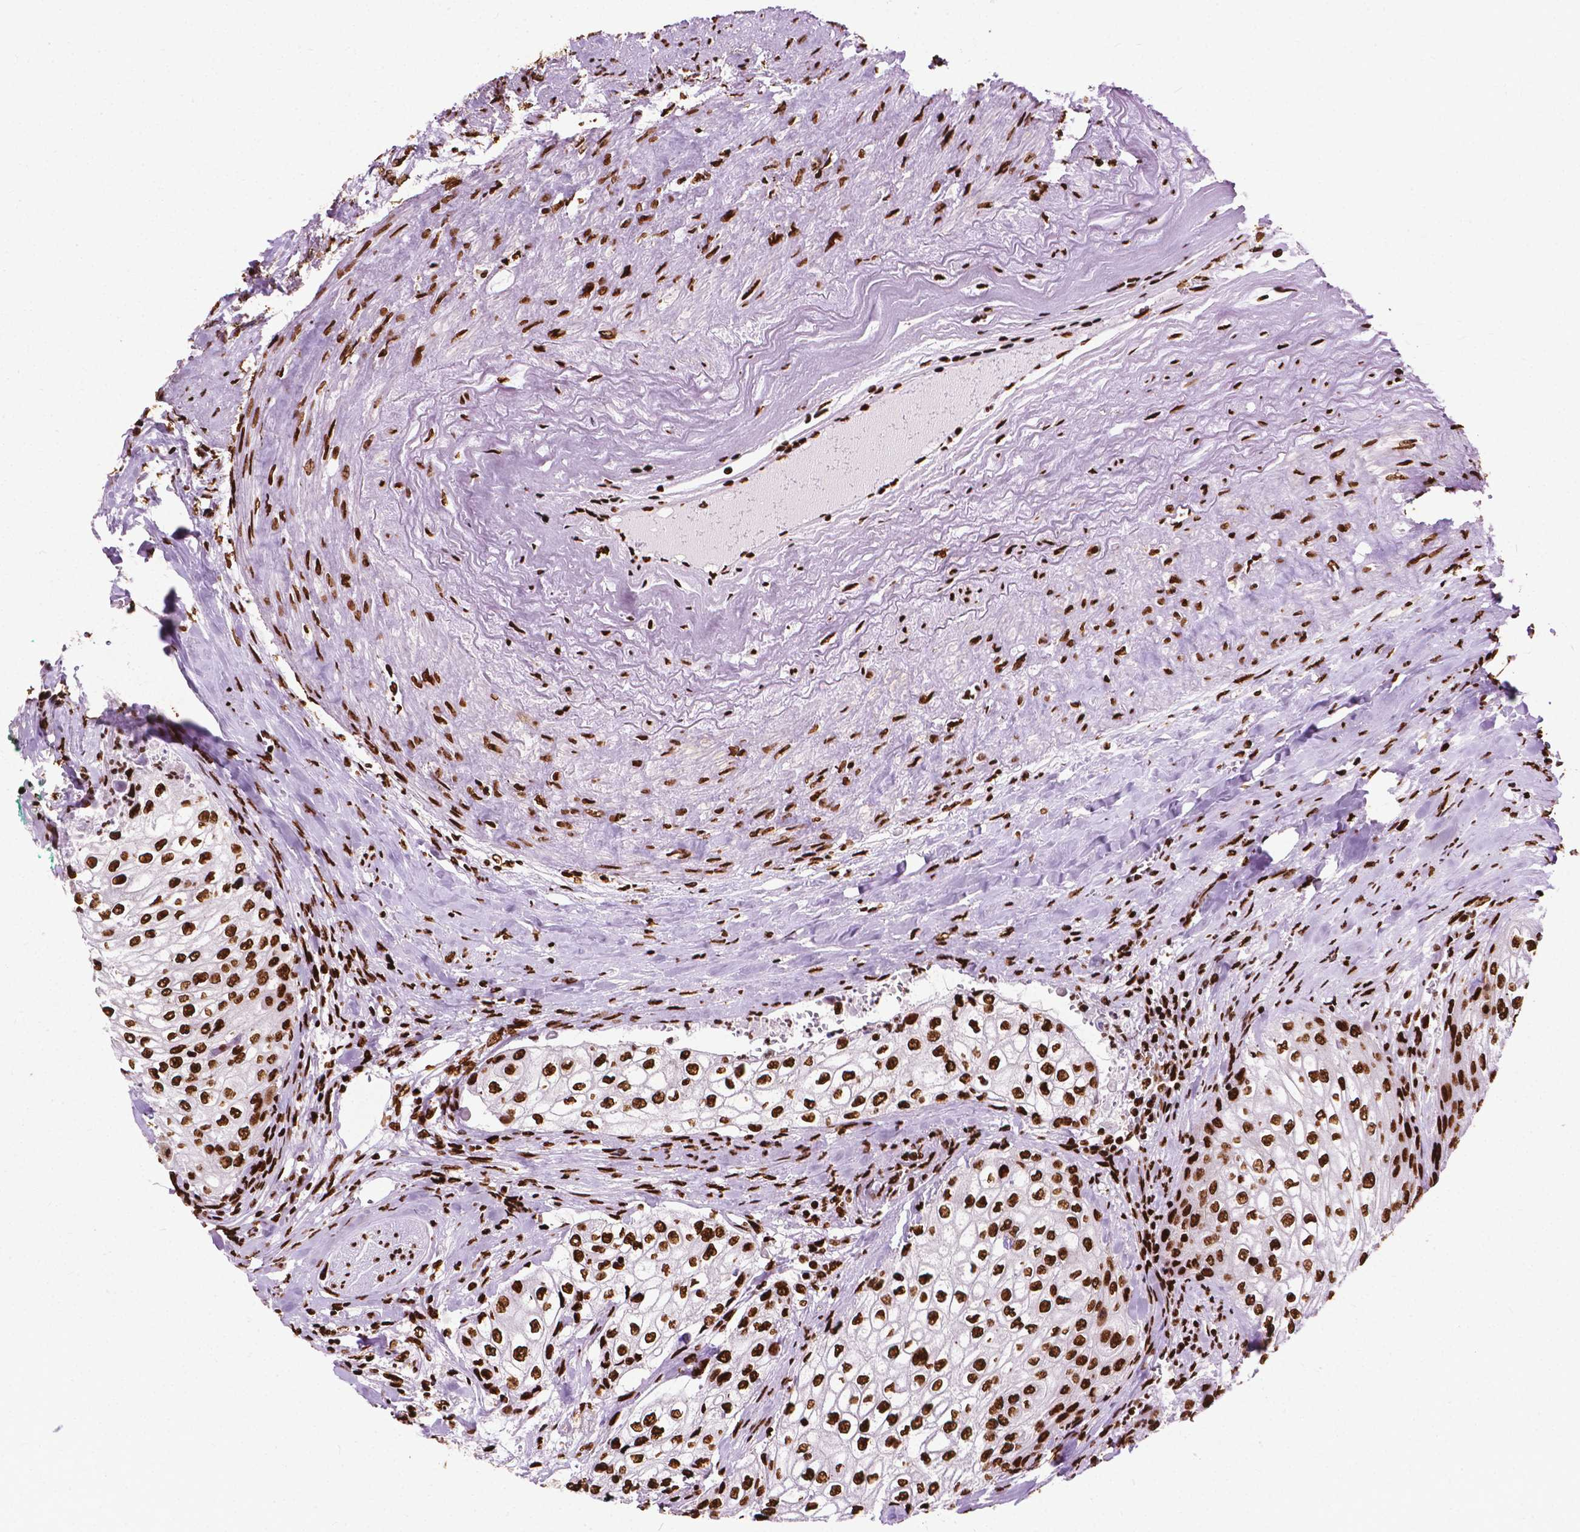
{"staining": {"intensity": "strong", "quantity": ">75%", "location": "nuclear"}, "tissue": "urothelial cancer", "cell_type": "Tumor cells", "image_type": "cancer", "snomed": [{"axis": "morphology", "description": "Urothelial carcinoma, High grade"}, {"axis": "topography", "description": "Urinary bladder"}], "caption": "A brown stain highlights strong nuclear staining of a protein in human high-grade urothelial carcinoma tumor cells.", "gene": "SMIM5", "patient": {"sex": "male", "age": 62}}